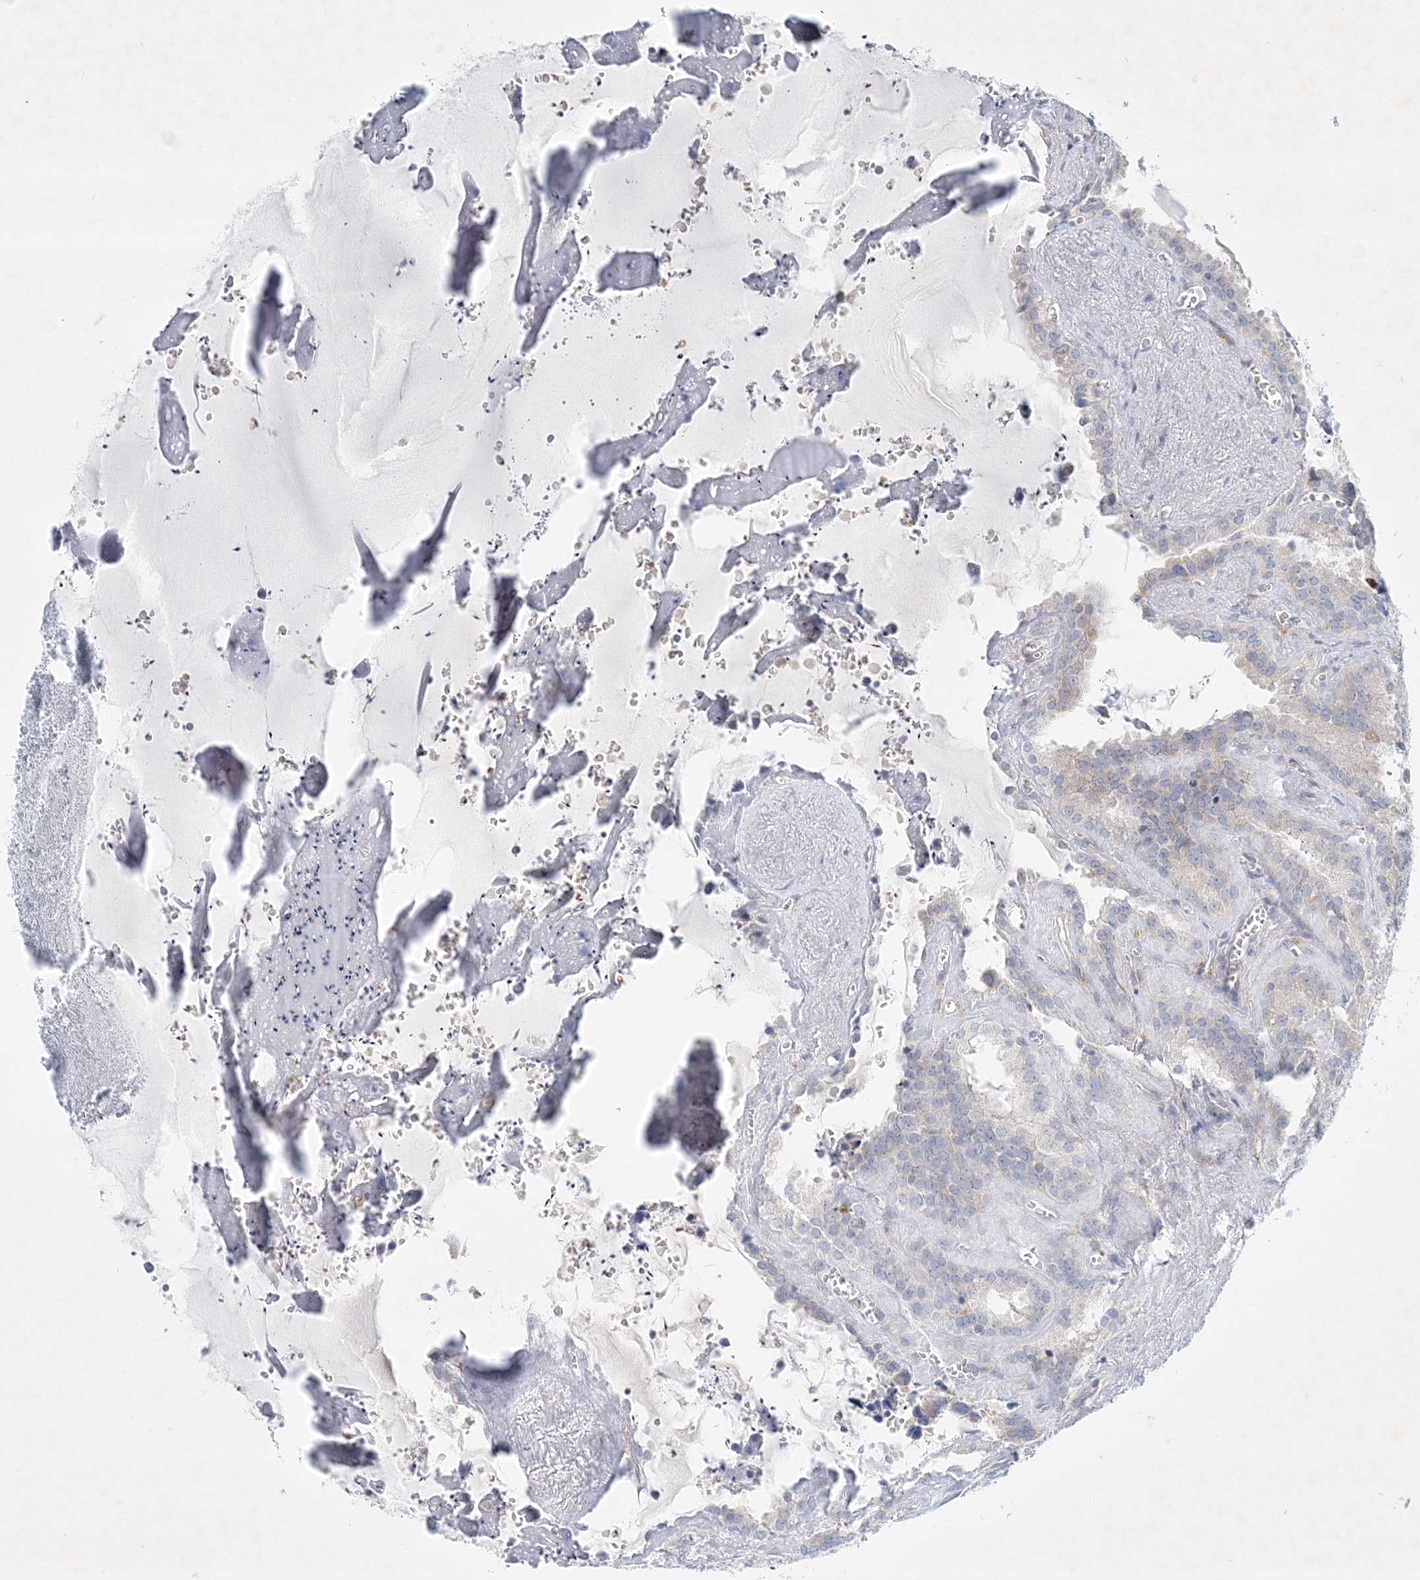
{"staining": {"intensity": "weak", "quantity": "25%-75%", "location": "cytoplasmic/membranous"}, "tissue": "seminal vesicle", "cell_type": "Glandular cells", "image_type": "normal", "snomed": [{"axis": "morphology", "description": "Normal tissue, NOS"}, {"axis": "topography", "description": "Prostate"}, {"axis": "topography", "description": "Seminal veicle"}], "caption": "Immunohistochemistry (IHC) micrograph of normal seminal vesicle stained for a protein (brown), which reveals low levels of weak cytoplasmic/membranous staining in approximately 25%-75% of glandular cells.", "gene": "STK11IP", "patient": {"sex": "male", "age": 59}}